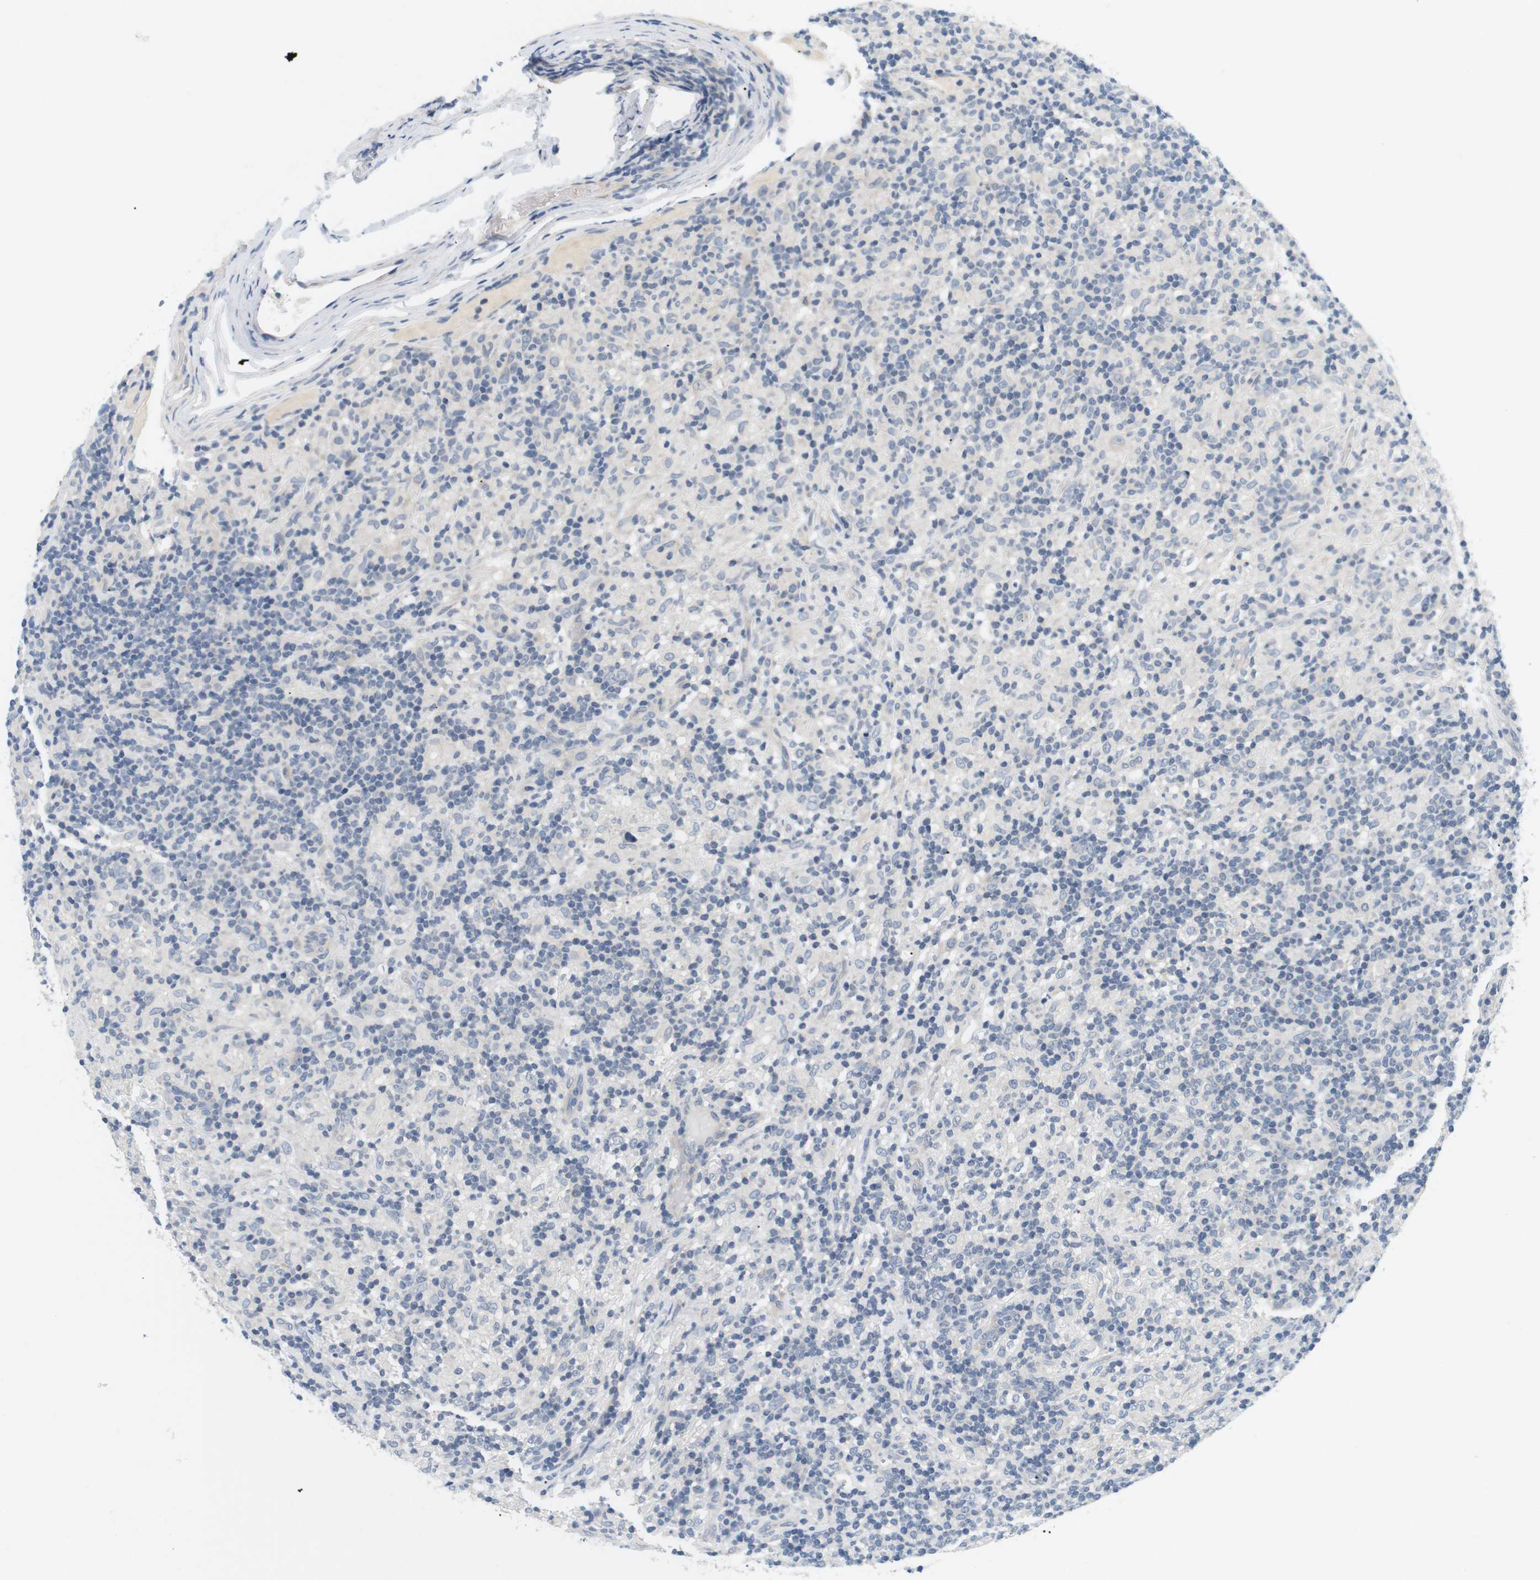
{"staining": {"intensity": "negative", "quantity": "none", "location": "none"}, "tissue": "lymphoma", "cell_type": "Tumor cells", "image_type": "cancer", "snomed": [{"axis": "morphology", "description": "Hodgkin's disease, NOS"}, {"axis": "topography", "description": "Lymph node"}], "caption": "A micrograph of lymphoma stained for a protein demonstrates no brown staining in tumor cells.", "gene": "EVA1C", "patient": {"sex": "male", "age": 70}}